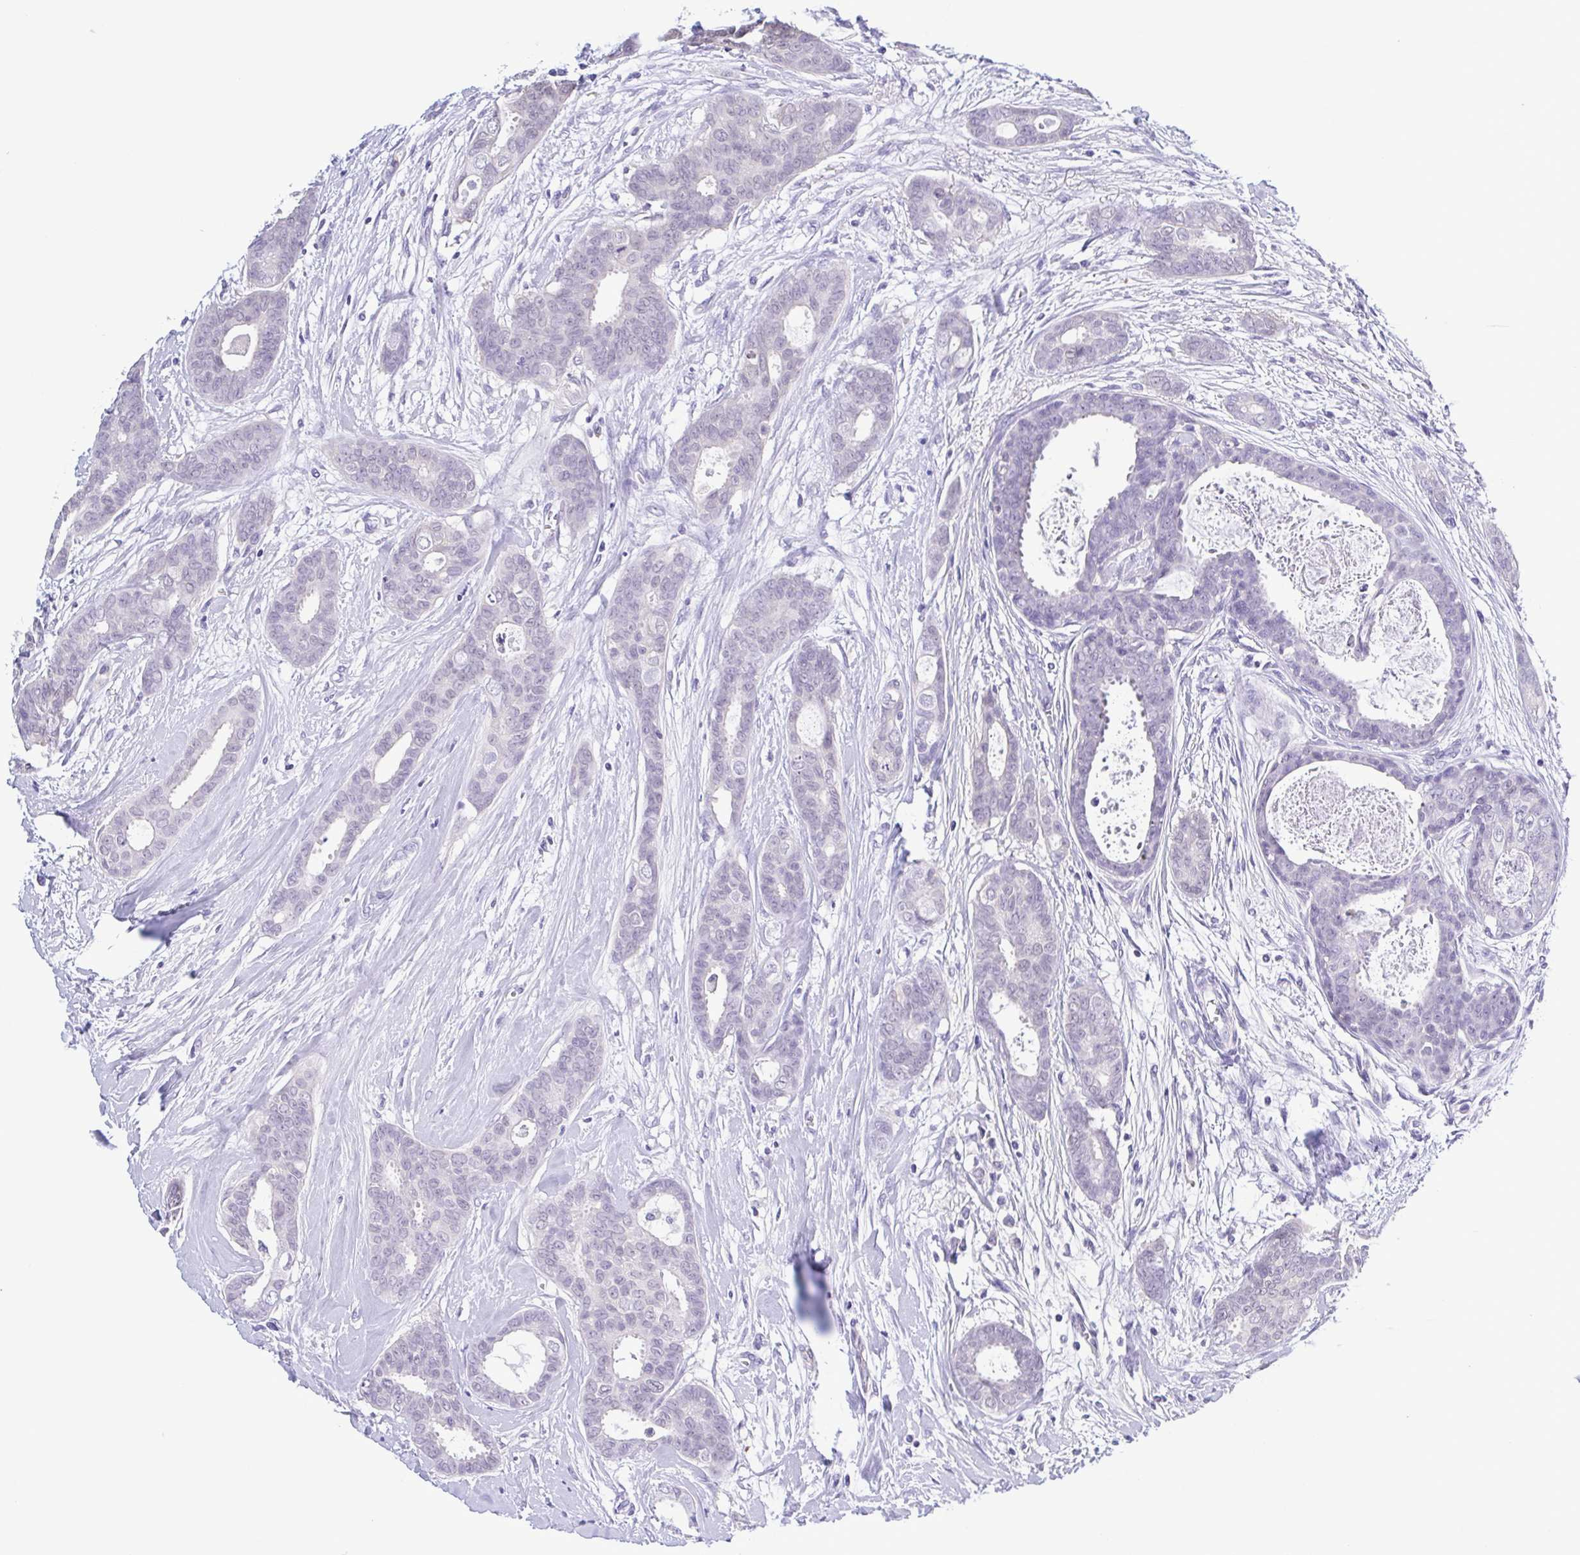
{"staining": {"intensity": "negative", "quantity": "none", "location": "none"}, "tissue": "breast cancer", "cell_type": "Tumor cells", "image_type": "cancer", "snomed": [{"axis": "morphology", "description": "Duct carcinoma"}, {"axis": "topography", "description": "Breast"}], "caption": "Immunohistochemistry (IHC) micrograph of infiltrating ductal carcinoma (breast) stained for a protein (brown), which shows no positivity in tumor cells.", "gene": "LDHC", "patient": {"sex": "female", "age": 45}}